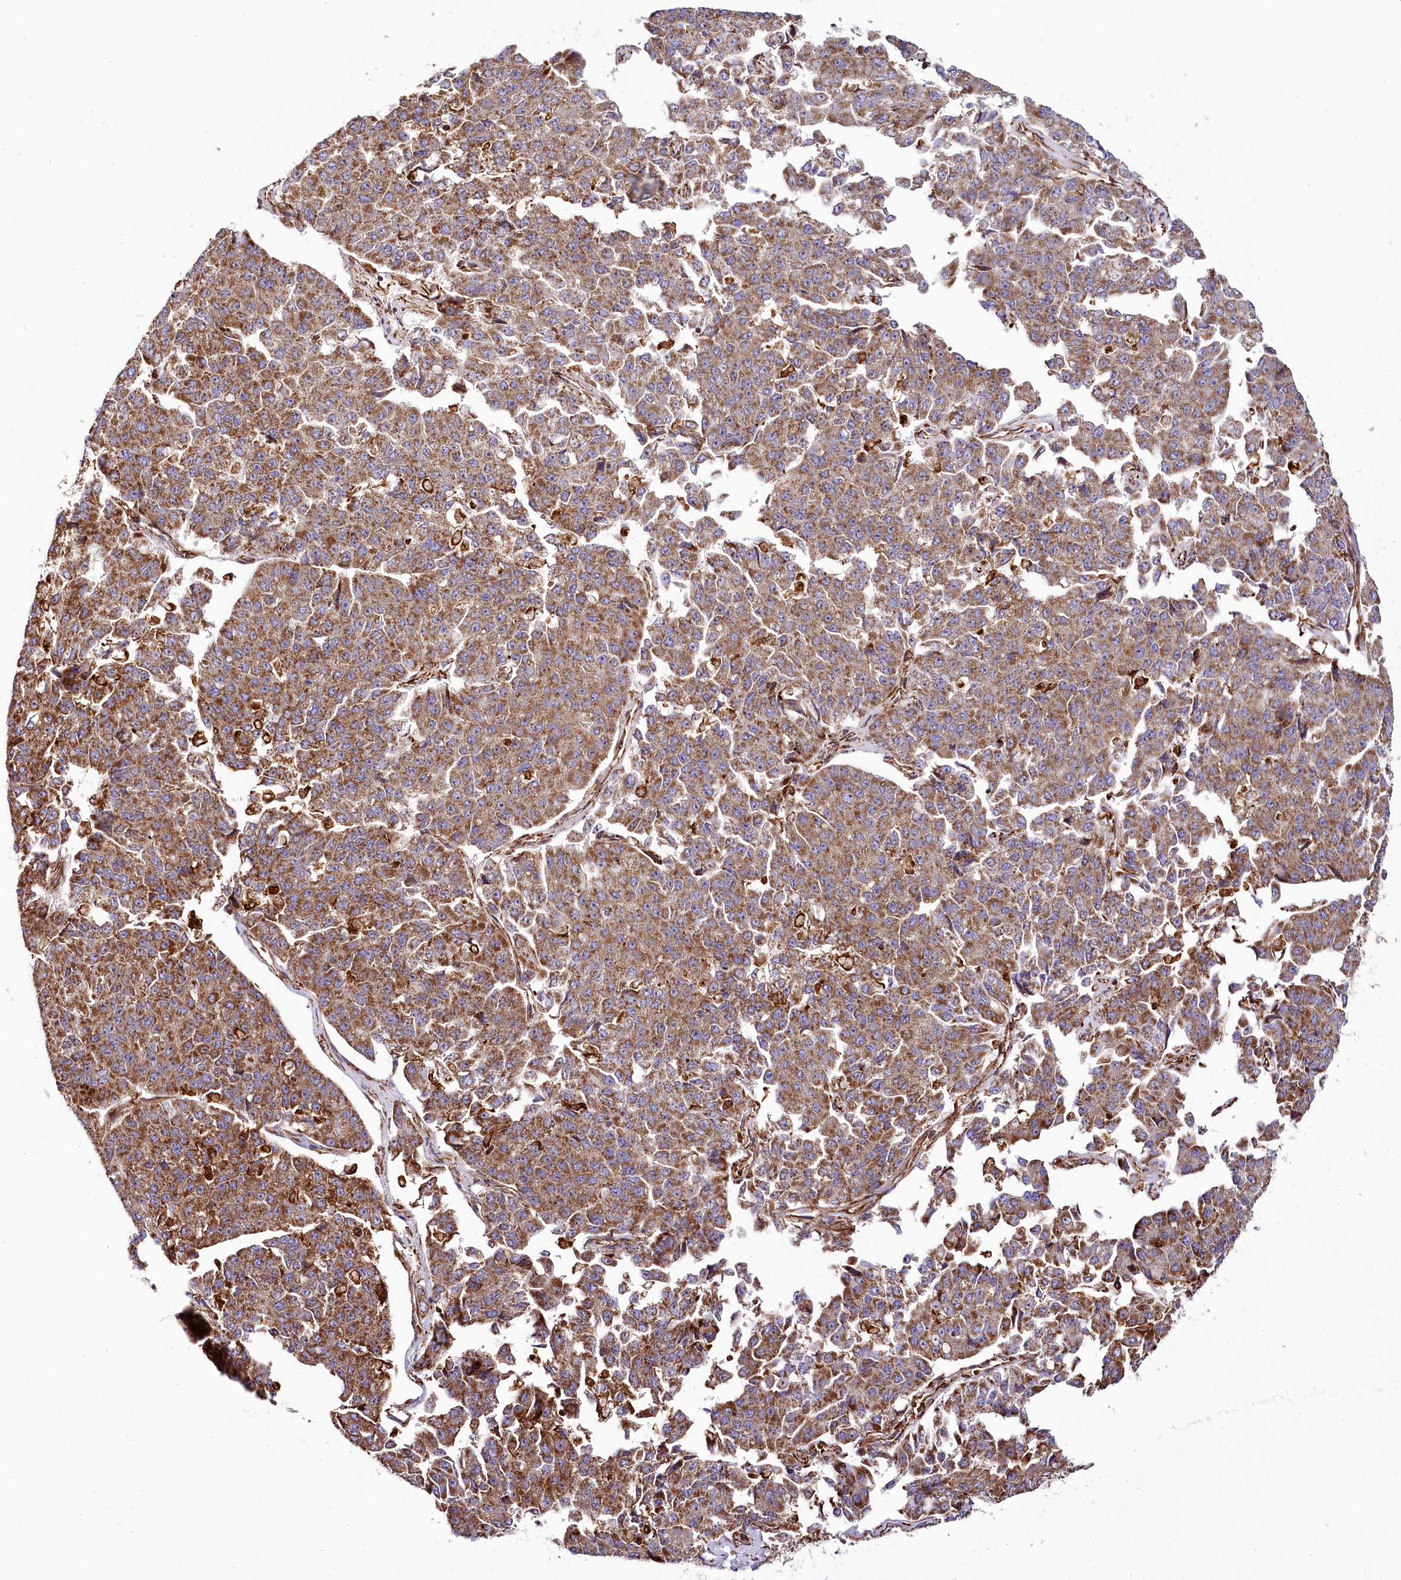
{"staining": {"intensity": "moderate", "quantity": ">75%", "location": "cytoplasmic/membranous"}, "tissue": "pancreatic cancer", "cell_type": "Tumor cells", "image_type": "cancer", "snomed": [{"axis": "morphology", "description": "Adenocarcinoma, NOS"}, {"axis": "topography", "description": "Pancreas"}], "caption": "Pancreatic cancer stained for a protein demonstrates moderate cytoplasmic/membranous positivity in tumor cells.", "gene": "THUMPD3", "patient": {"sex": "male", "age": 50}}